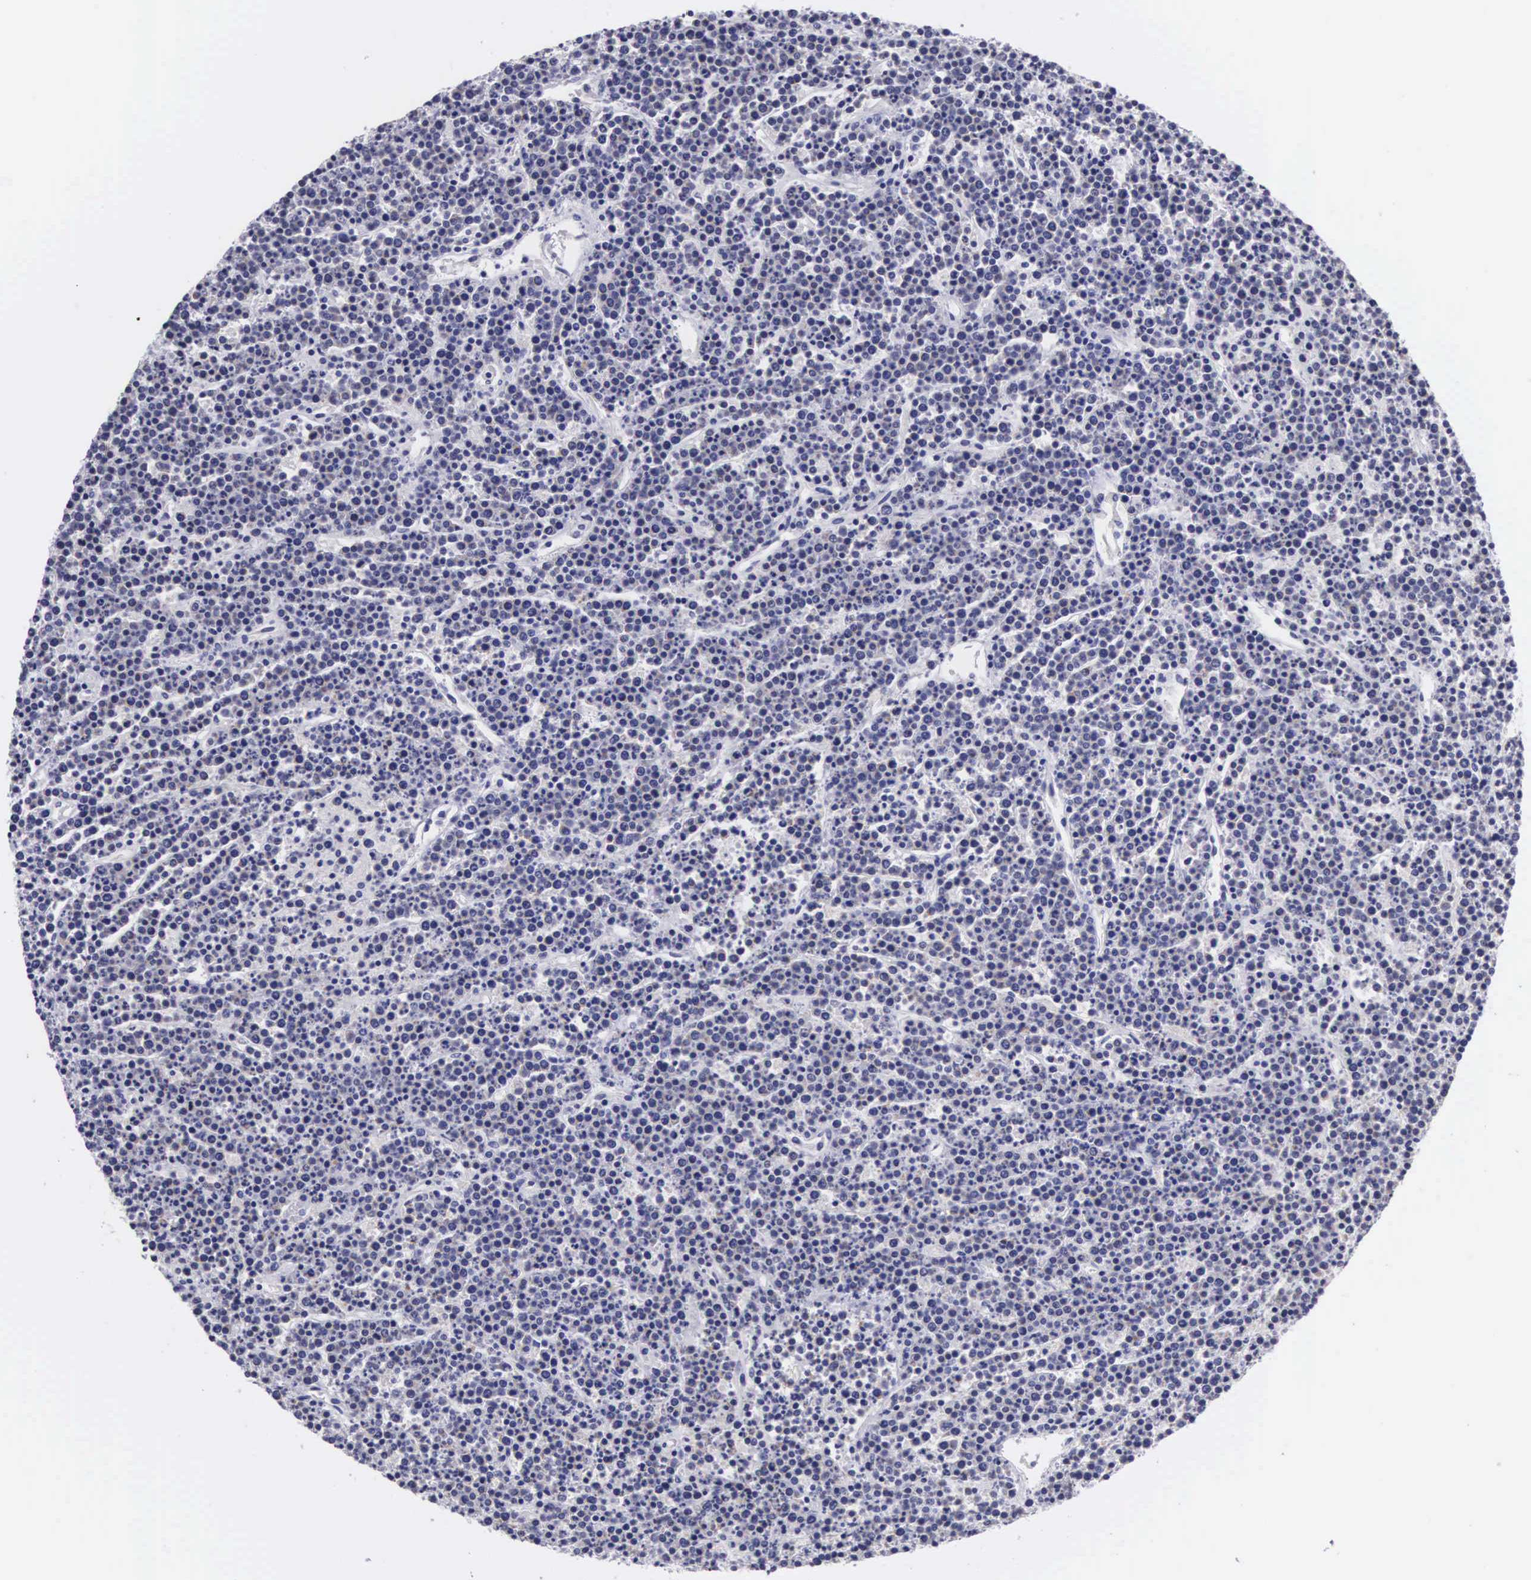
{"staining": {"intensity": "negative", "quantity": "none", "location": "none"}, "tissue": "lymphoma", "cell_type": "Tumor cells", "image_type": "cancer", "snomed": [{"axis": "morphology", "description": "Malignant lymphoma, non-Hodgkin's type, High grade"}, {"axis": "topography", "description": "Ovary"}], "caption": "Immunohistochemical staining of human high-grade malignant lymphoma, non-Hodgkin's type displays no significant positivity in tumor cells. Brightfield microscopy of immunohistochemistry stained with DAB (3,3'-diaminobenzidine) (brown) and hematoxylin (blue), captured at high magnification.", "gene": "SOX11", "patient": {"sex": "female", "age": 56}}